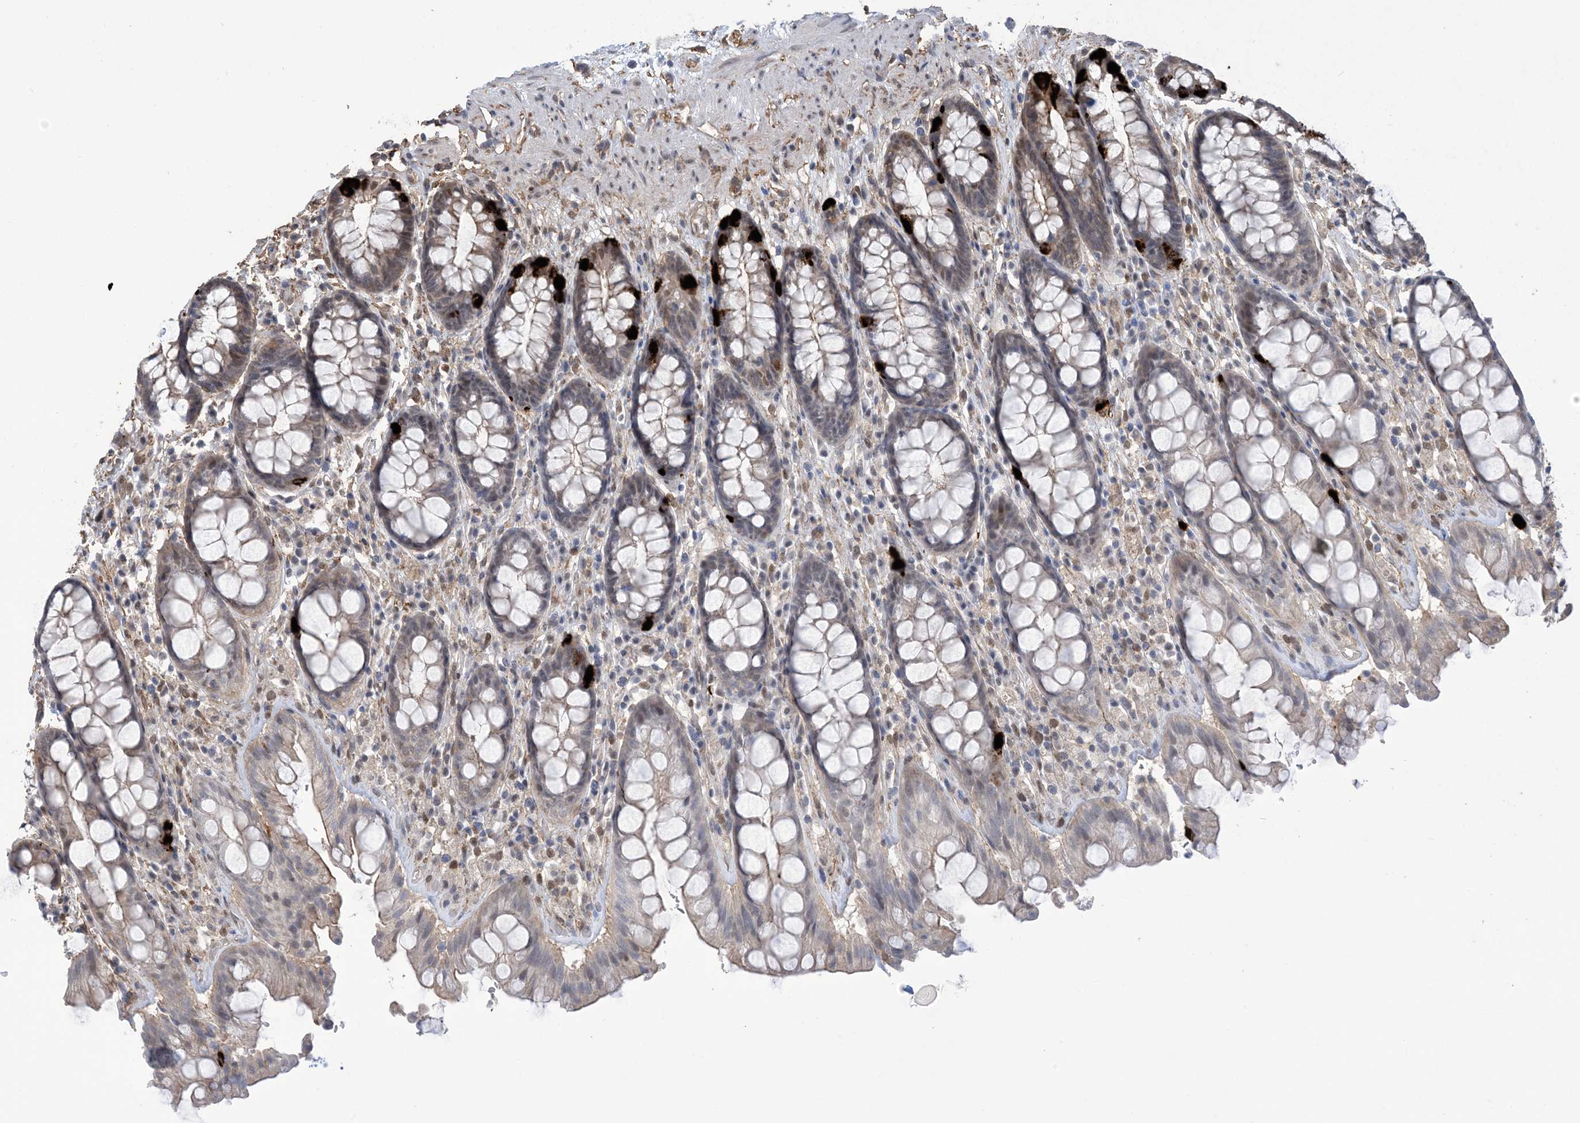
{"staining": {"intensity": "strong", "quantity": "<25%", "location": "cytoplasmic/membranous"}, "tissue": "rectum", "cell_type": "Glandular cells", "image_type": "normal", "snomed": [{"axis": "morphology", "description": "Normal tissue, NOS"}, {"axis": "topography", "description": "Rectum"}], "caption": "This micrograph shows normal rectum stained with IHC to label a protein in brown. The cytoplasmic/membranous of glandular cells show strong positivity for the protein. Nuclei are counter-stained blue.", "gene": "ZNF8", "patient": {"sex": "male", "age": 64}}